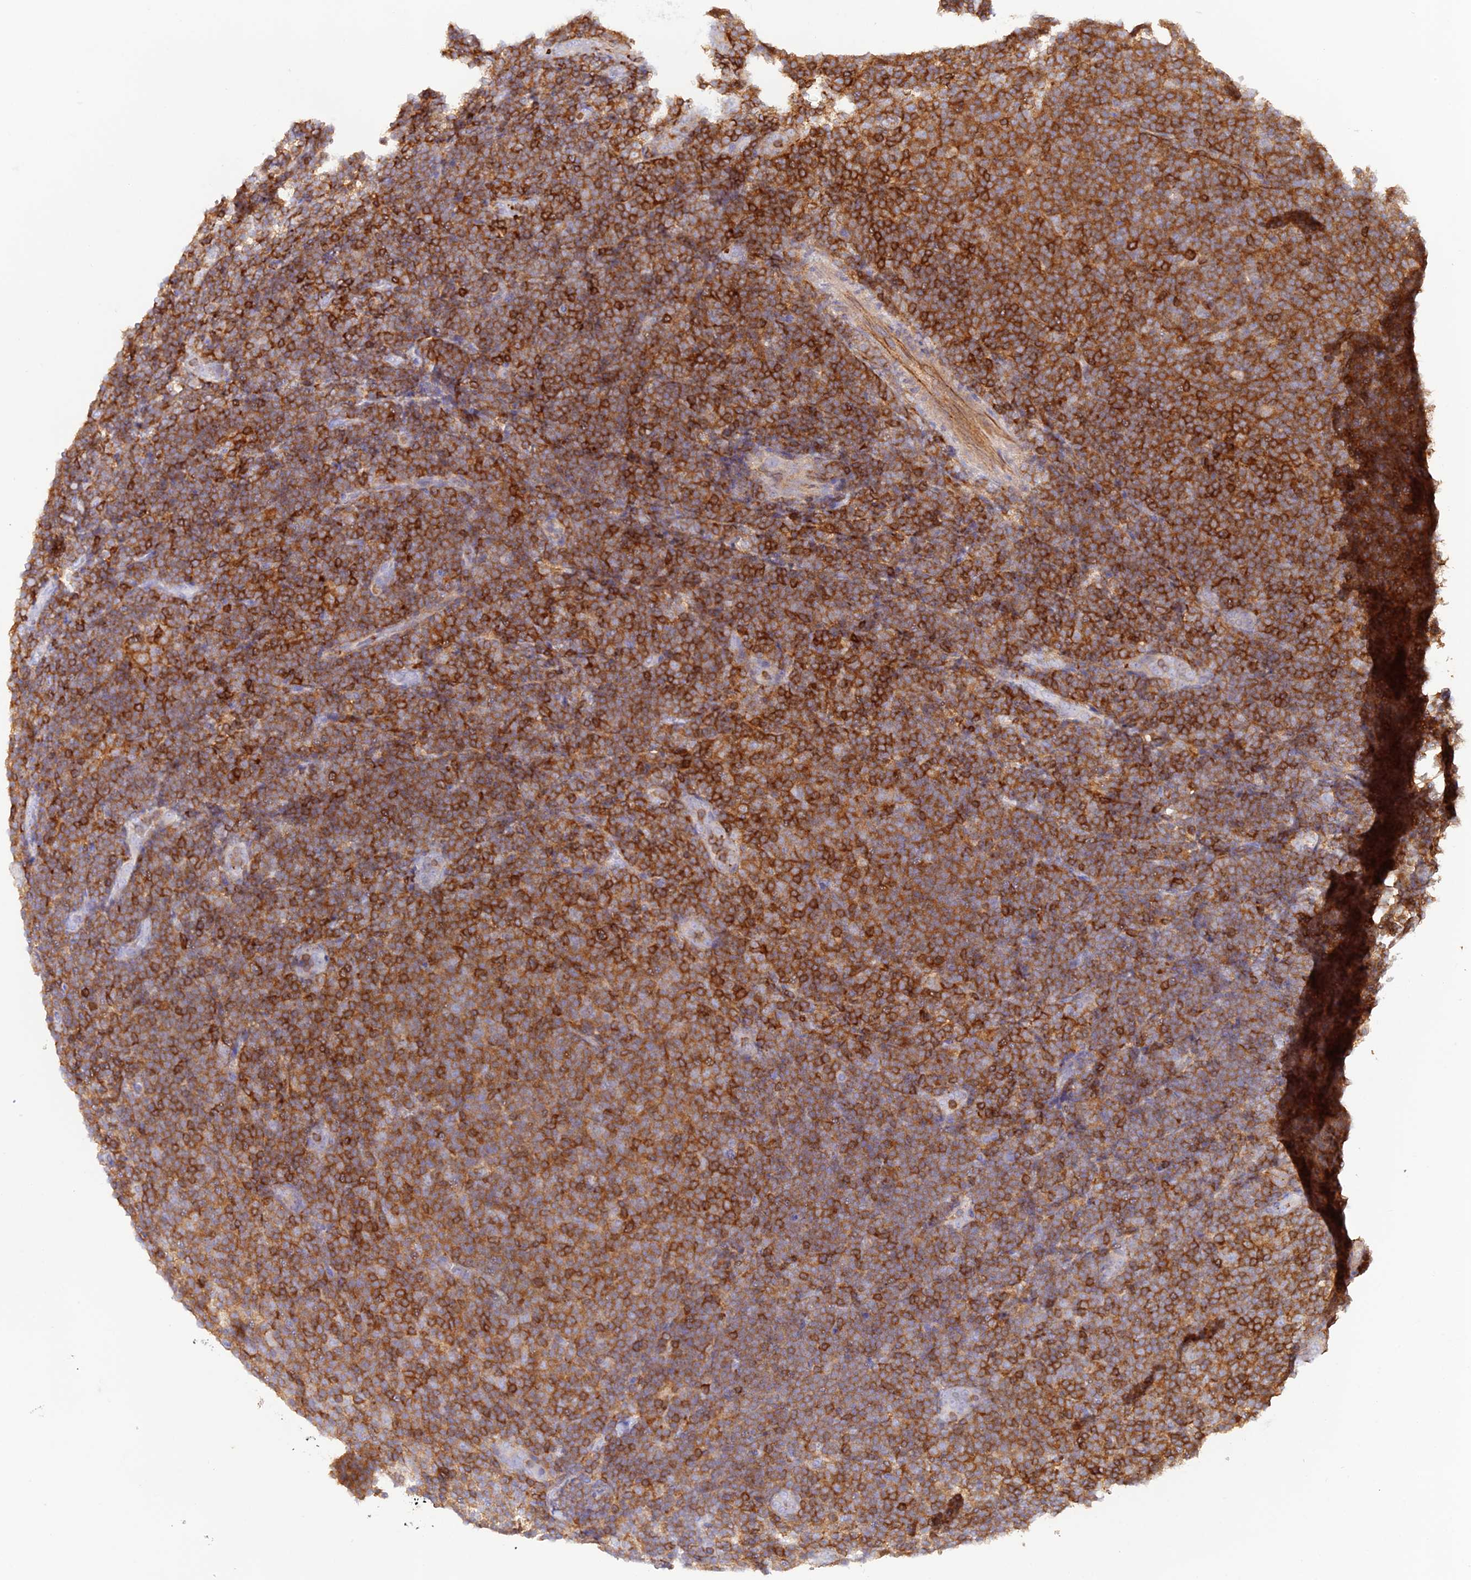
{"staining": {"intensity": "strong", "quantity": ">75%", "location": "cytoplasmic/membranous"}, "tissue": "lymphoma", "cell_type": "Tumor cells", "image_type": "cancer", "snomed": [{"axis": "morphology", "description": "Malignant lymphoma, non-Hodgkin's type, Low grade"}, {"axis": "topography", "description": "Lymph node"}], "caption": "Immunohistochemical staining of human malignant lymphoma, non-Hodgkin's type (low-grade) reveals high levels of strong cytoplasmic/membranous protein expression in about >75% of tumor cells. The staining was performed using DAB, with brown indicating positive protein expression. Nuclei are stained blue with hematoxylin.", "gene": "DENND1C", "patient": {"sex": "male", "age": 66}}